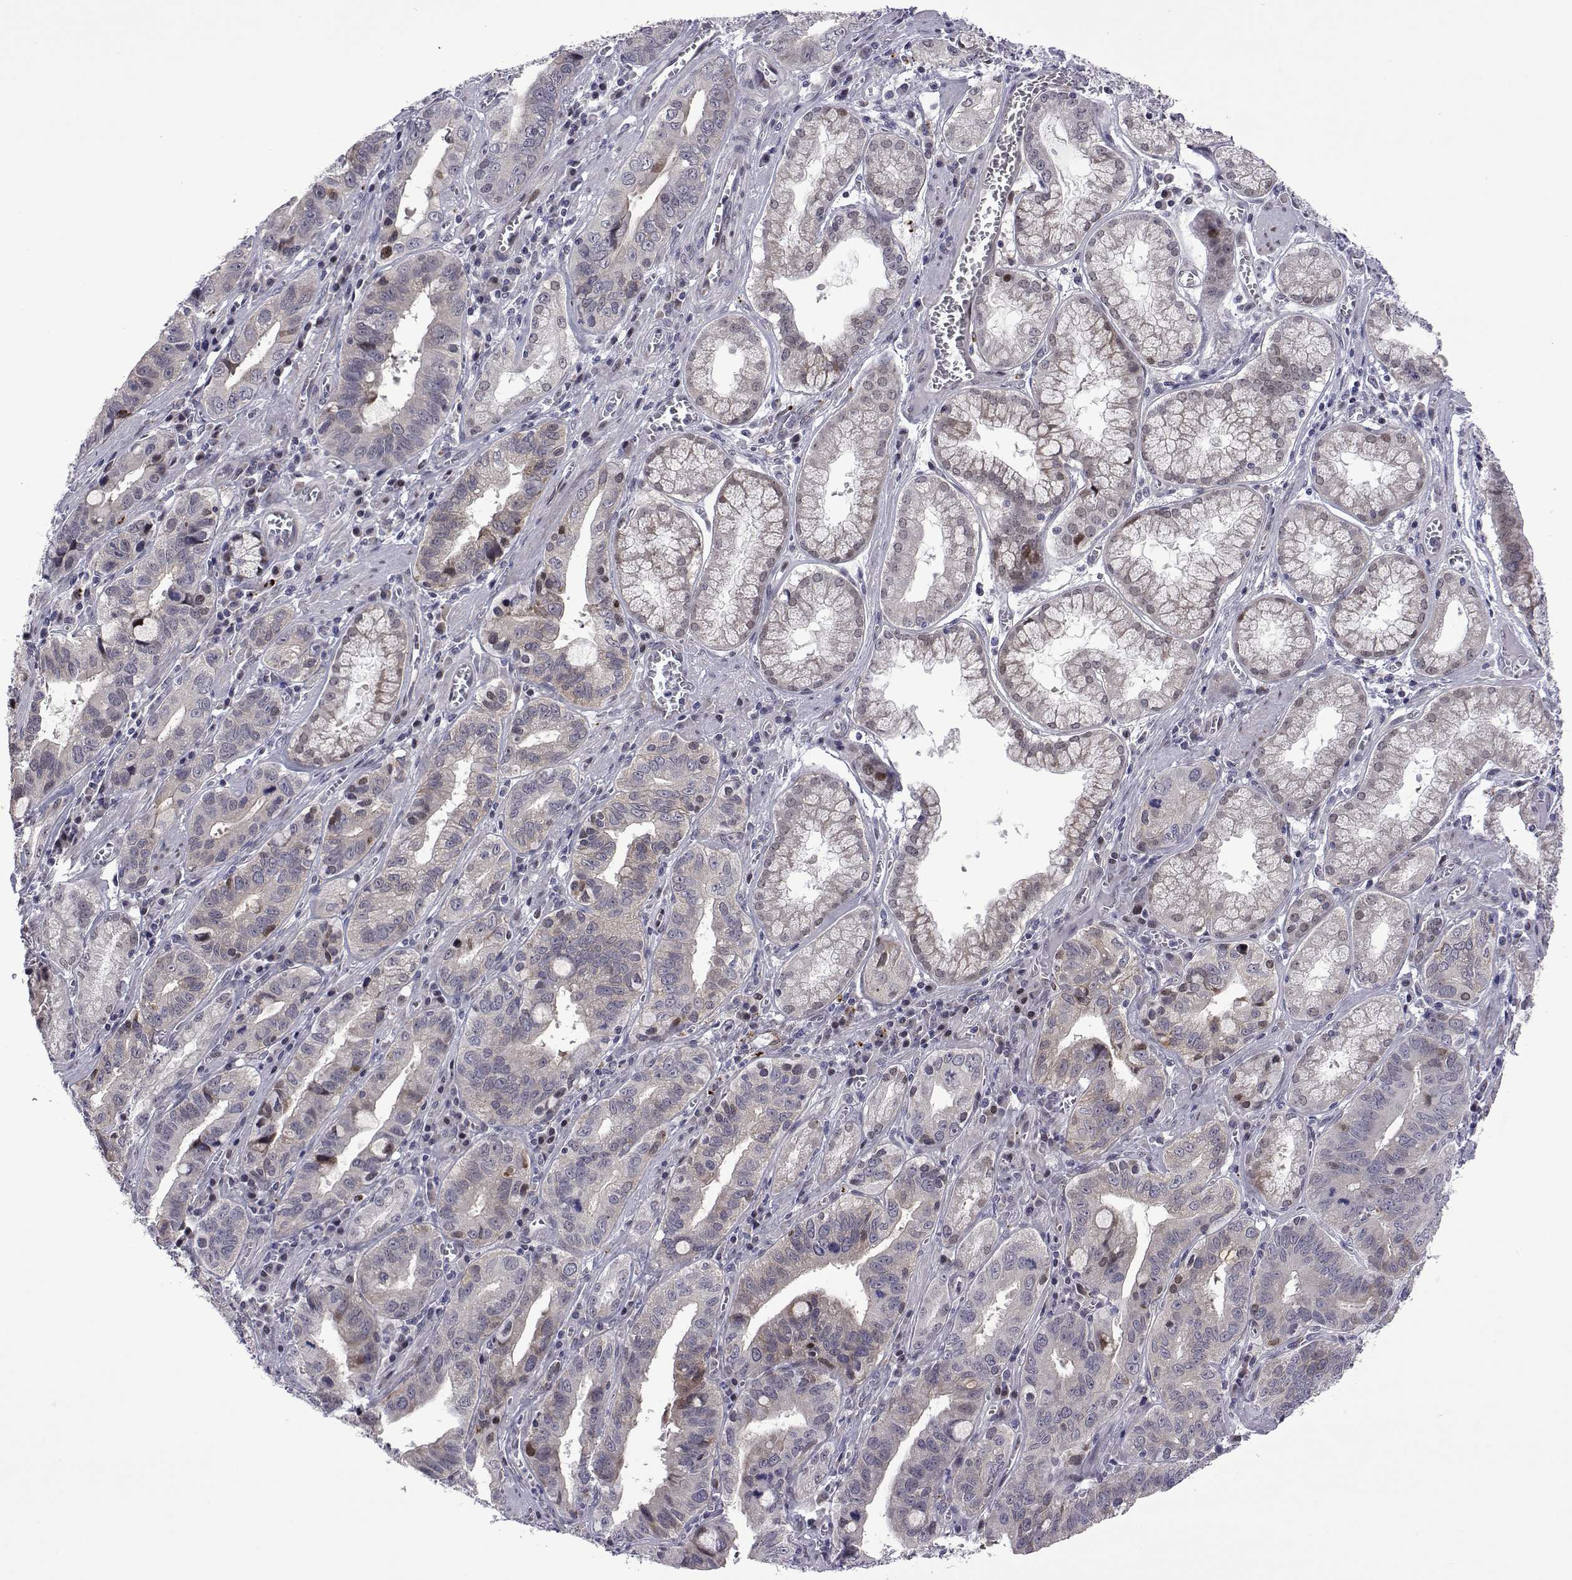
{"staining": {"intensity": "weak", "quantity": "<25%", "location": "nuclear"}, "tissue": "stomach cancer", "cell_type": "Tumor cells", "image_type": "cancer", "snomed": [{"axis": "morphology", "description": "Adenocarcinoma, NOS"}, {"axis": "topography", "description": "Stomach, lower"}], "caption": "Immunohistochemistry (IHC) micrograph of stomach adenocarcinoma stained for a protein (brown), which displays no staining in tumor cells.", "gene": "EFCAB3", "patient": {"sex": "female", "age": 76}}